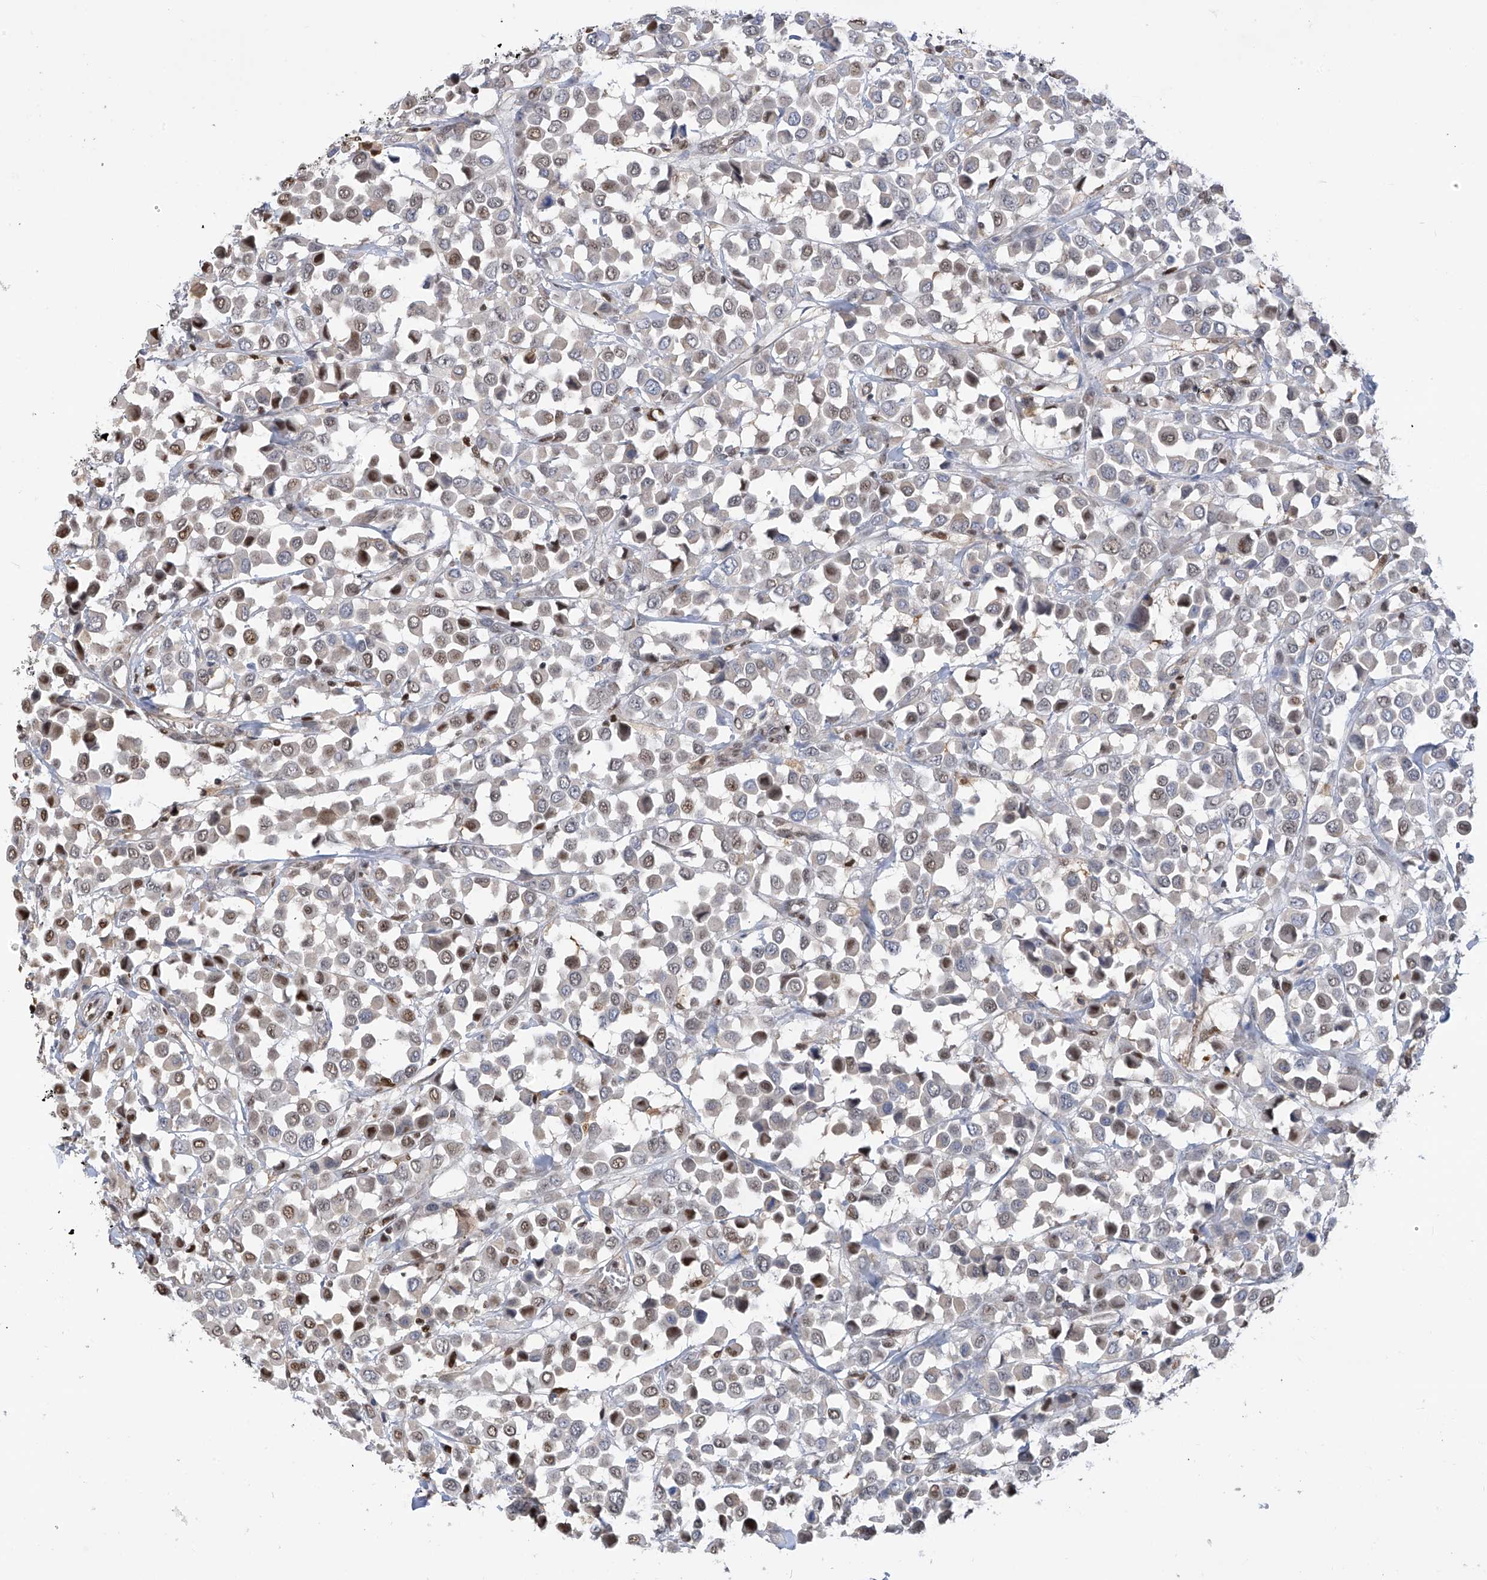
{"staining": {"intensity": "weak", "quantity": "25%-75%", "location": "nuclear"}, "tissue": "breast cancer", "cell_type": "Tumor cells", "image_type": "cancer", "snomed": [{"axis": "morphology", "description": "Duct carcinoma"}, {"axis": "topography", "description": "Breast"}], "caption": "Breast cancer (infiltrating ductal carcinoma) was stained to show a protein in brown. There is low levels of weak nuclear expression in about 25%-75% of tumor cells.", "gene": "PMM1", "patient": {"sex": "female", "age": 61}}